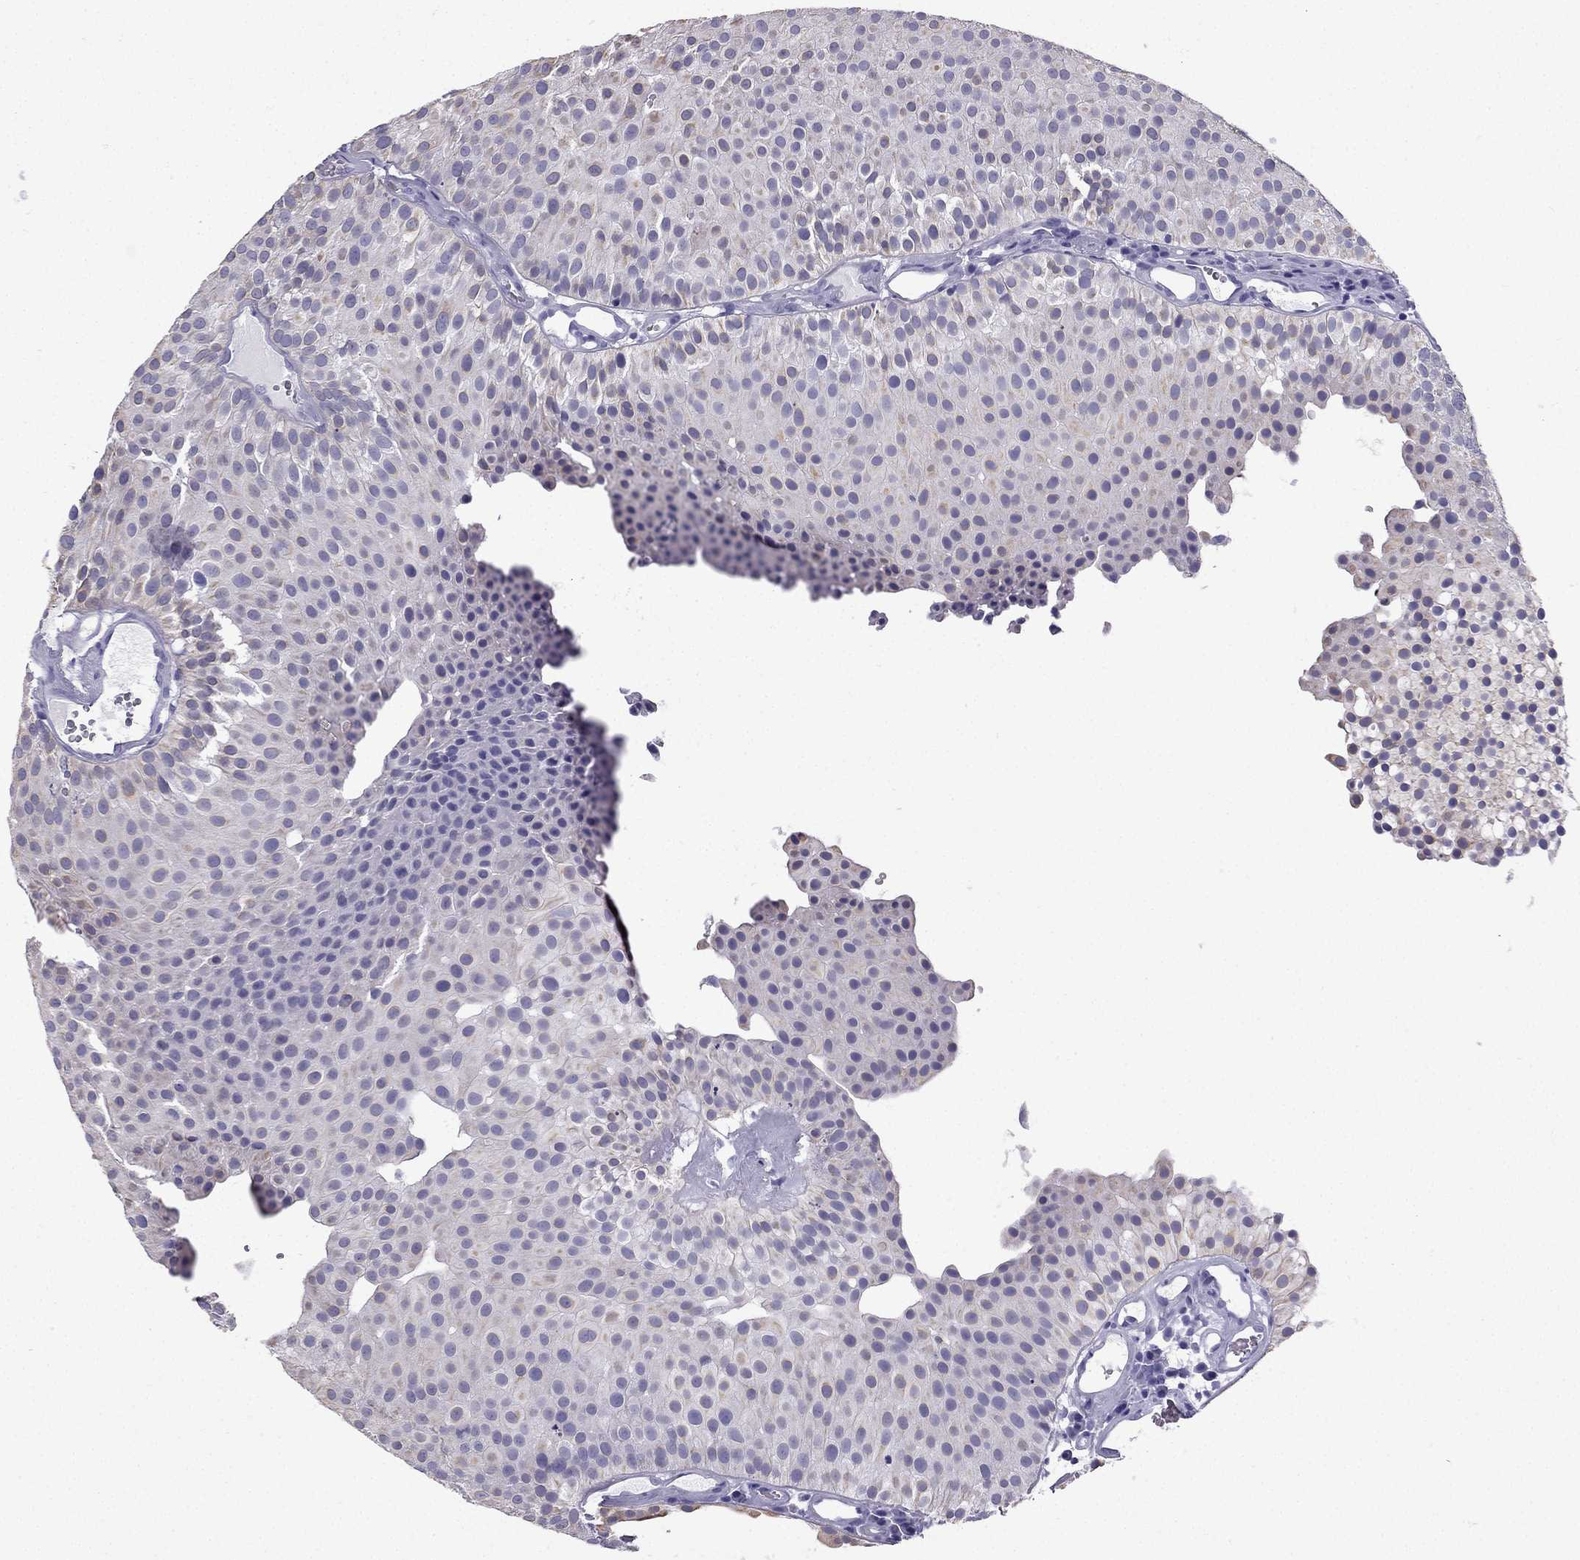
{"staining": {"intensity": "negative", "quantity": "none", "location": "none"}, "tissue": "urothelial cancer", "cell_type": "Tumor cells", "image_type": "cancer", "snomed": [{"axis": "morphology", "description": "Urothelial carcinoma, Low grade"}, {"axis": "topography", "description": "Urinary bladder"}], "caption": "Histopathology image shows no protein expression in tumor cells of urothelial carcinoma (low-grade) tissue. (DAB (3,3'-diaminobenzidine) IHC, high magnification).", "gene": "GJA8", "patient": {"sex": "female", "age": 87}}